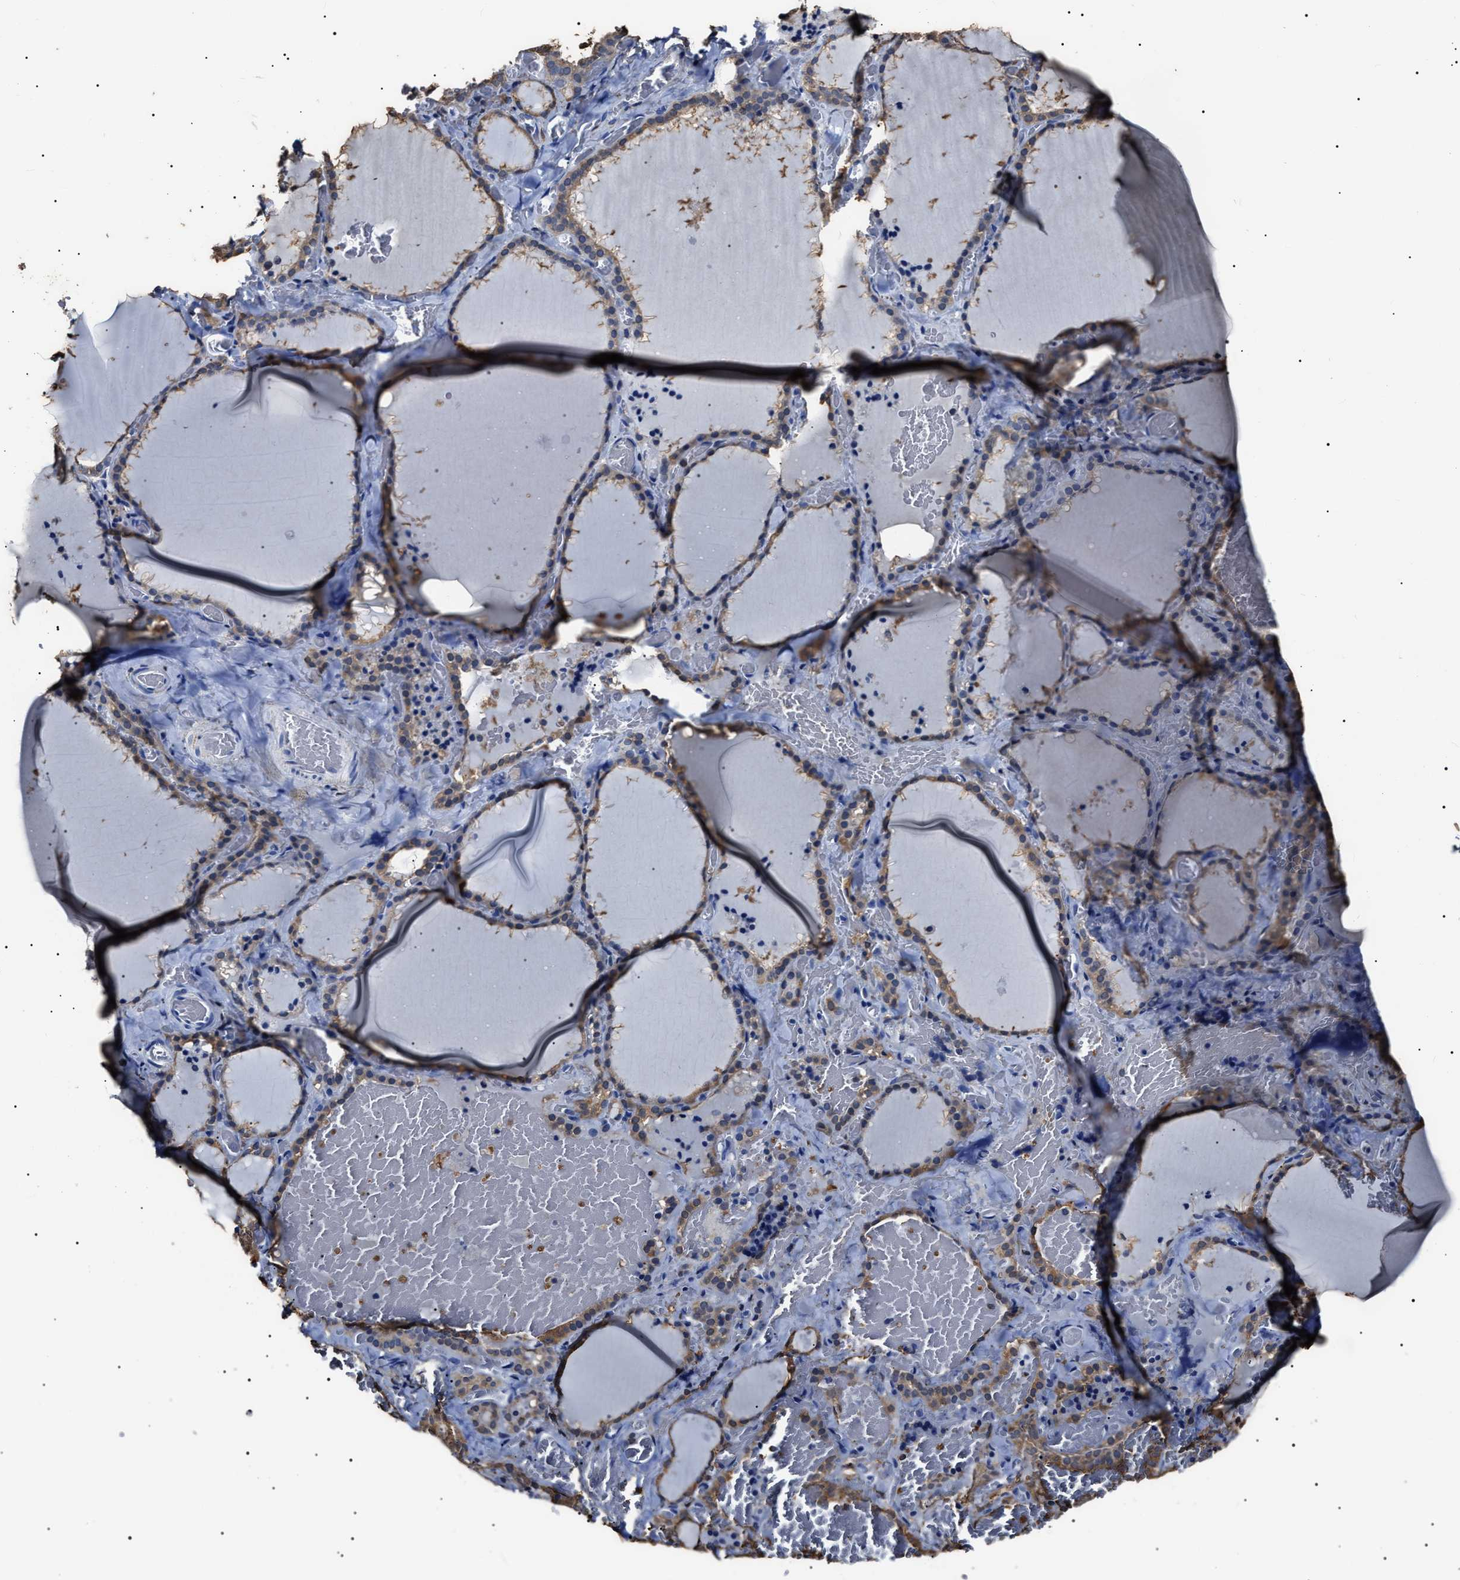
{"staining": {"intensity": "moderate", "quantity": ">75%", "location": "cytoplasmic/membranous"}, "tissue": "thyroid gland", "cell_type": "Glandular cells", "image_type": "normal", "snomed": [{"axis": "morphology", "description": "Normal tissue, NOS"}, {"axis": "topography", "description": "Thyroid gland"}], "caption": "IHC (DAB) staining of unremarkable human thyroid gland exhibits moderate cytoplasmic/membranous protein positivity in about >75% of glandular cells.", "gene": "ALDH1A1", "patient": {"sex": "female", "age": 22}}